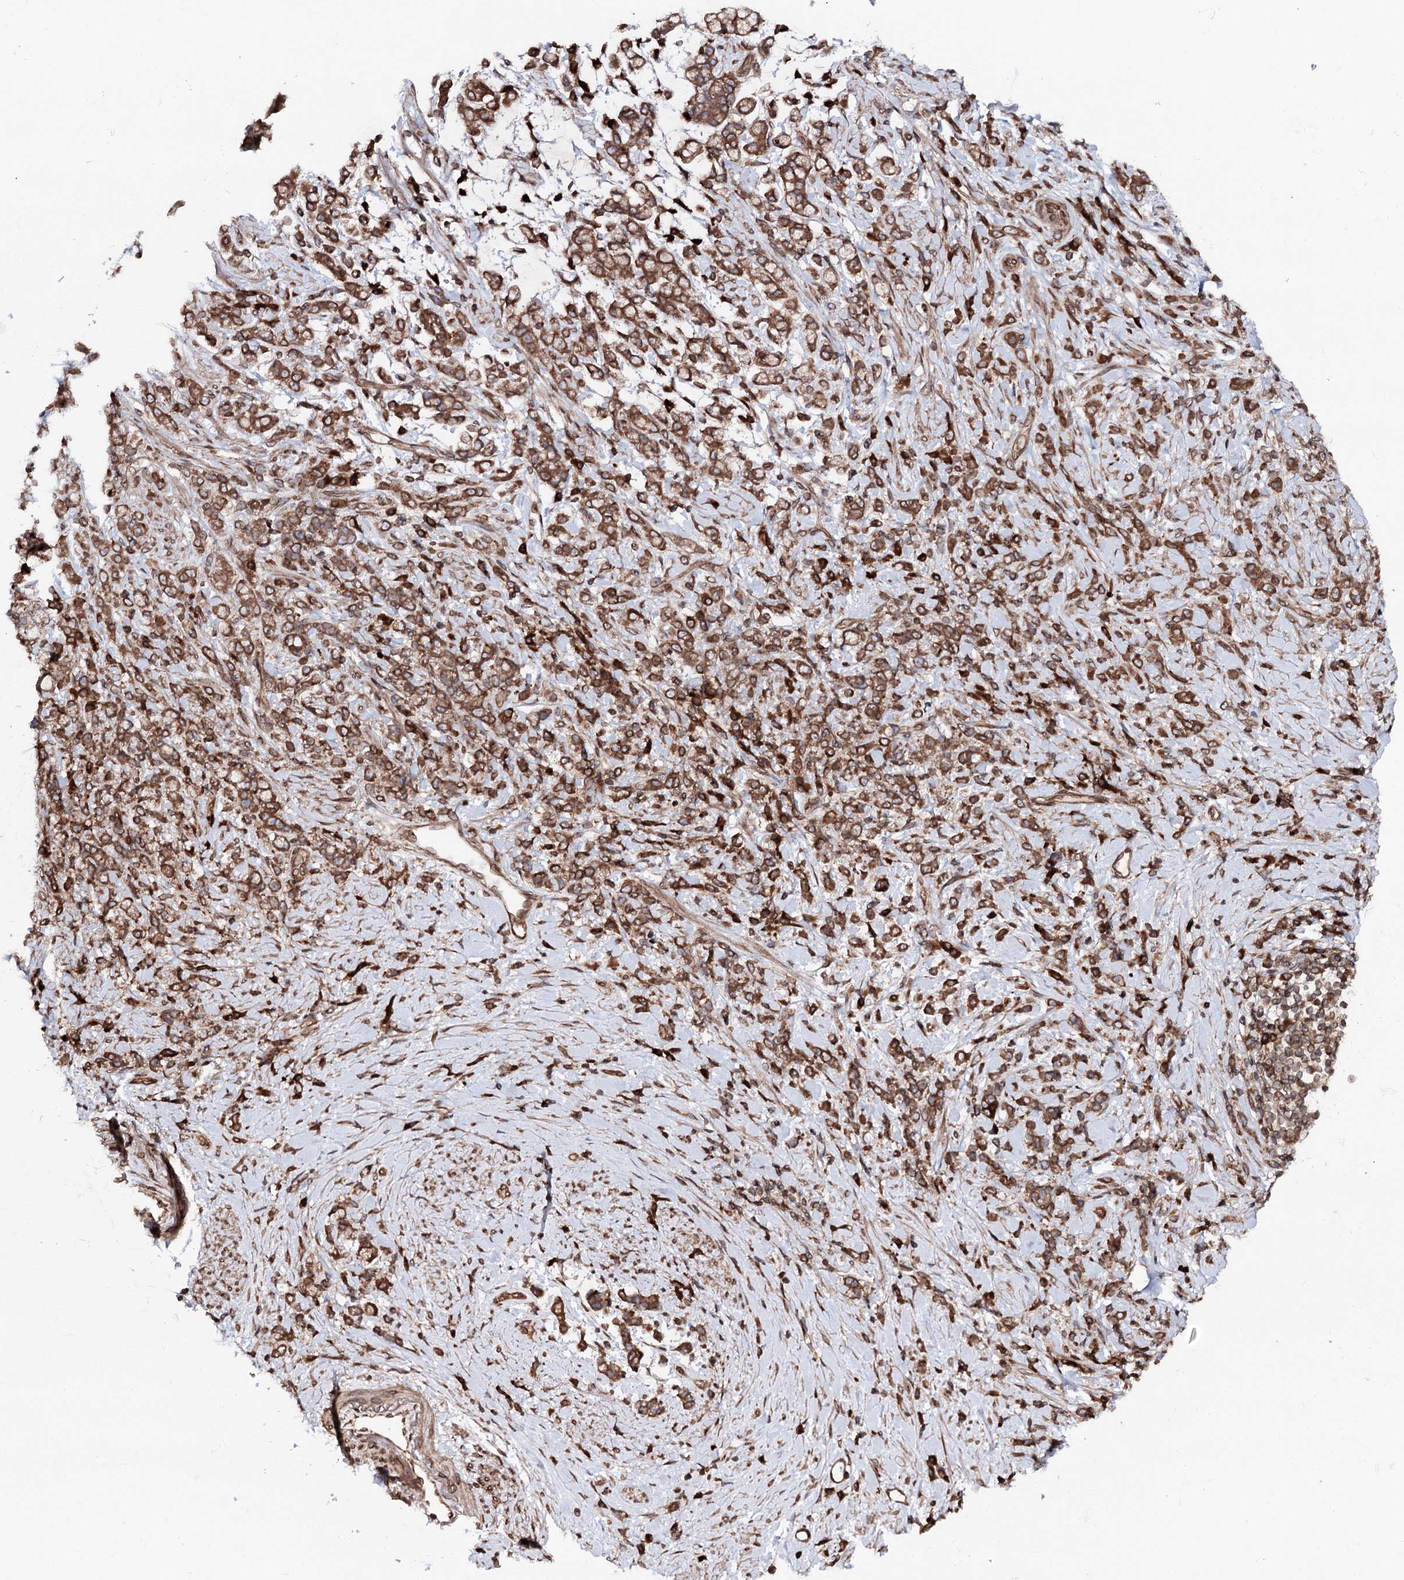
{"staining": {"intensity": "strong", "quantity": ">75%", "location": "cytoplasmic/membranous,nuclear"}, "tissue": "stomach cancer", "cell_type": "Tumor cells", "image_type": "cancer", "snomed": [{"axis": "morphology", "description": "Adenocarcinoma, NOS"}, {"axis": "topography", "description": "Stomach"}], "caption": "The image reveals a brown stain indicating the presence of a protein in the cytoplasmic/membranous and nuclear of tumor cells in stomach cancer (adenocarcinoma).", "gene": "FGFR1OP2", "patient": {"sex": "female", "age": 60}}